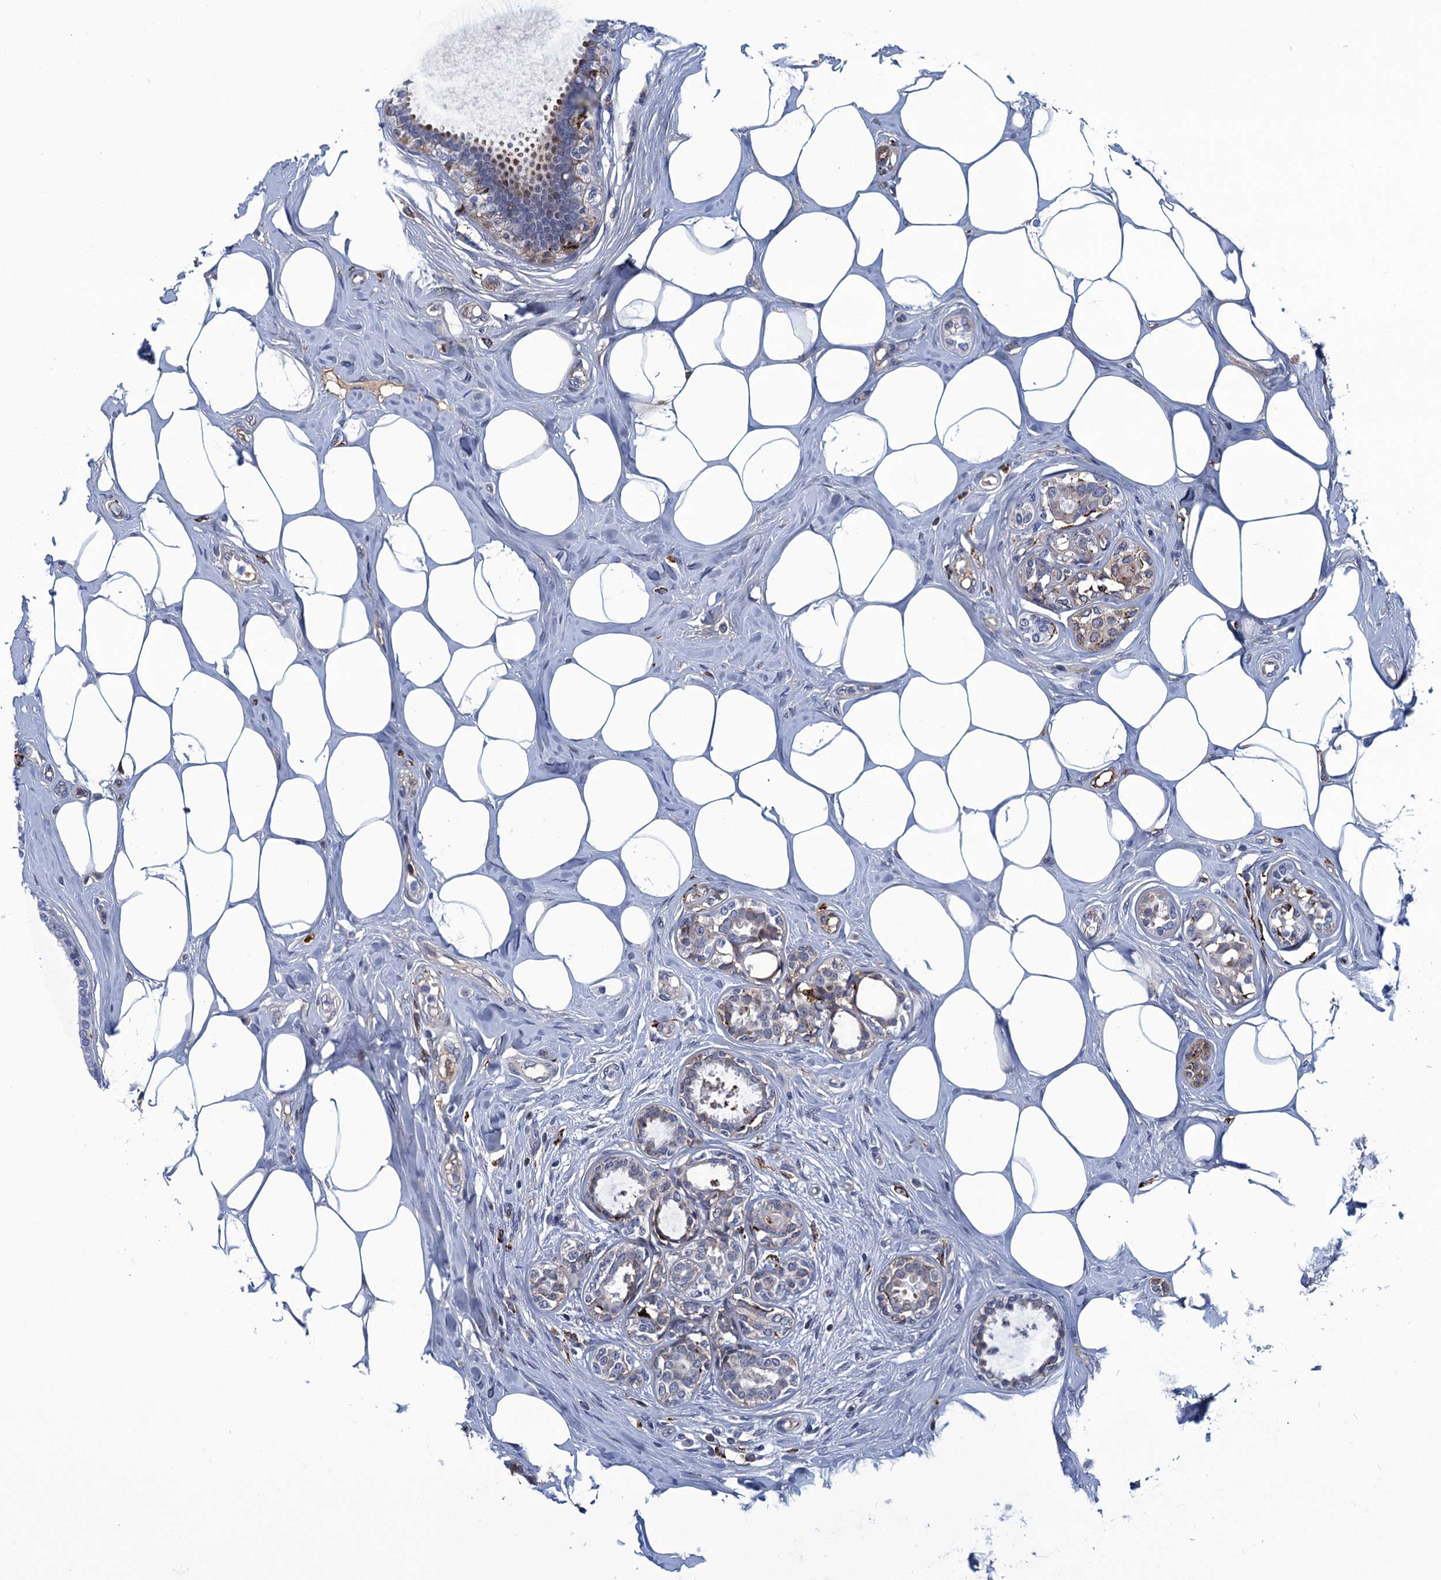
{"staining": {"intensity": "negative", "quantity": "none", "location": "none"}, "tissue": "breast cancer", "cell_type": "Tumor cells", "image_type": "cancer", "snomed": [{"axis": "morphology", "description": "Lobular carcinoma"}, {"axis": "topography", "description": "Breast"}], "caption": "Immunohistochemistry (IHC) of lobular carcinoma (breast) exhibits no staining in tumor cells.", "gene": "DNHD1", "patient": {"sex": "female", "age": 51}}